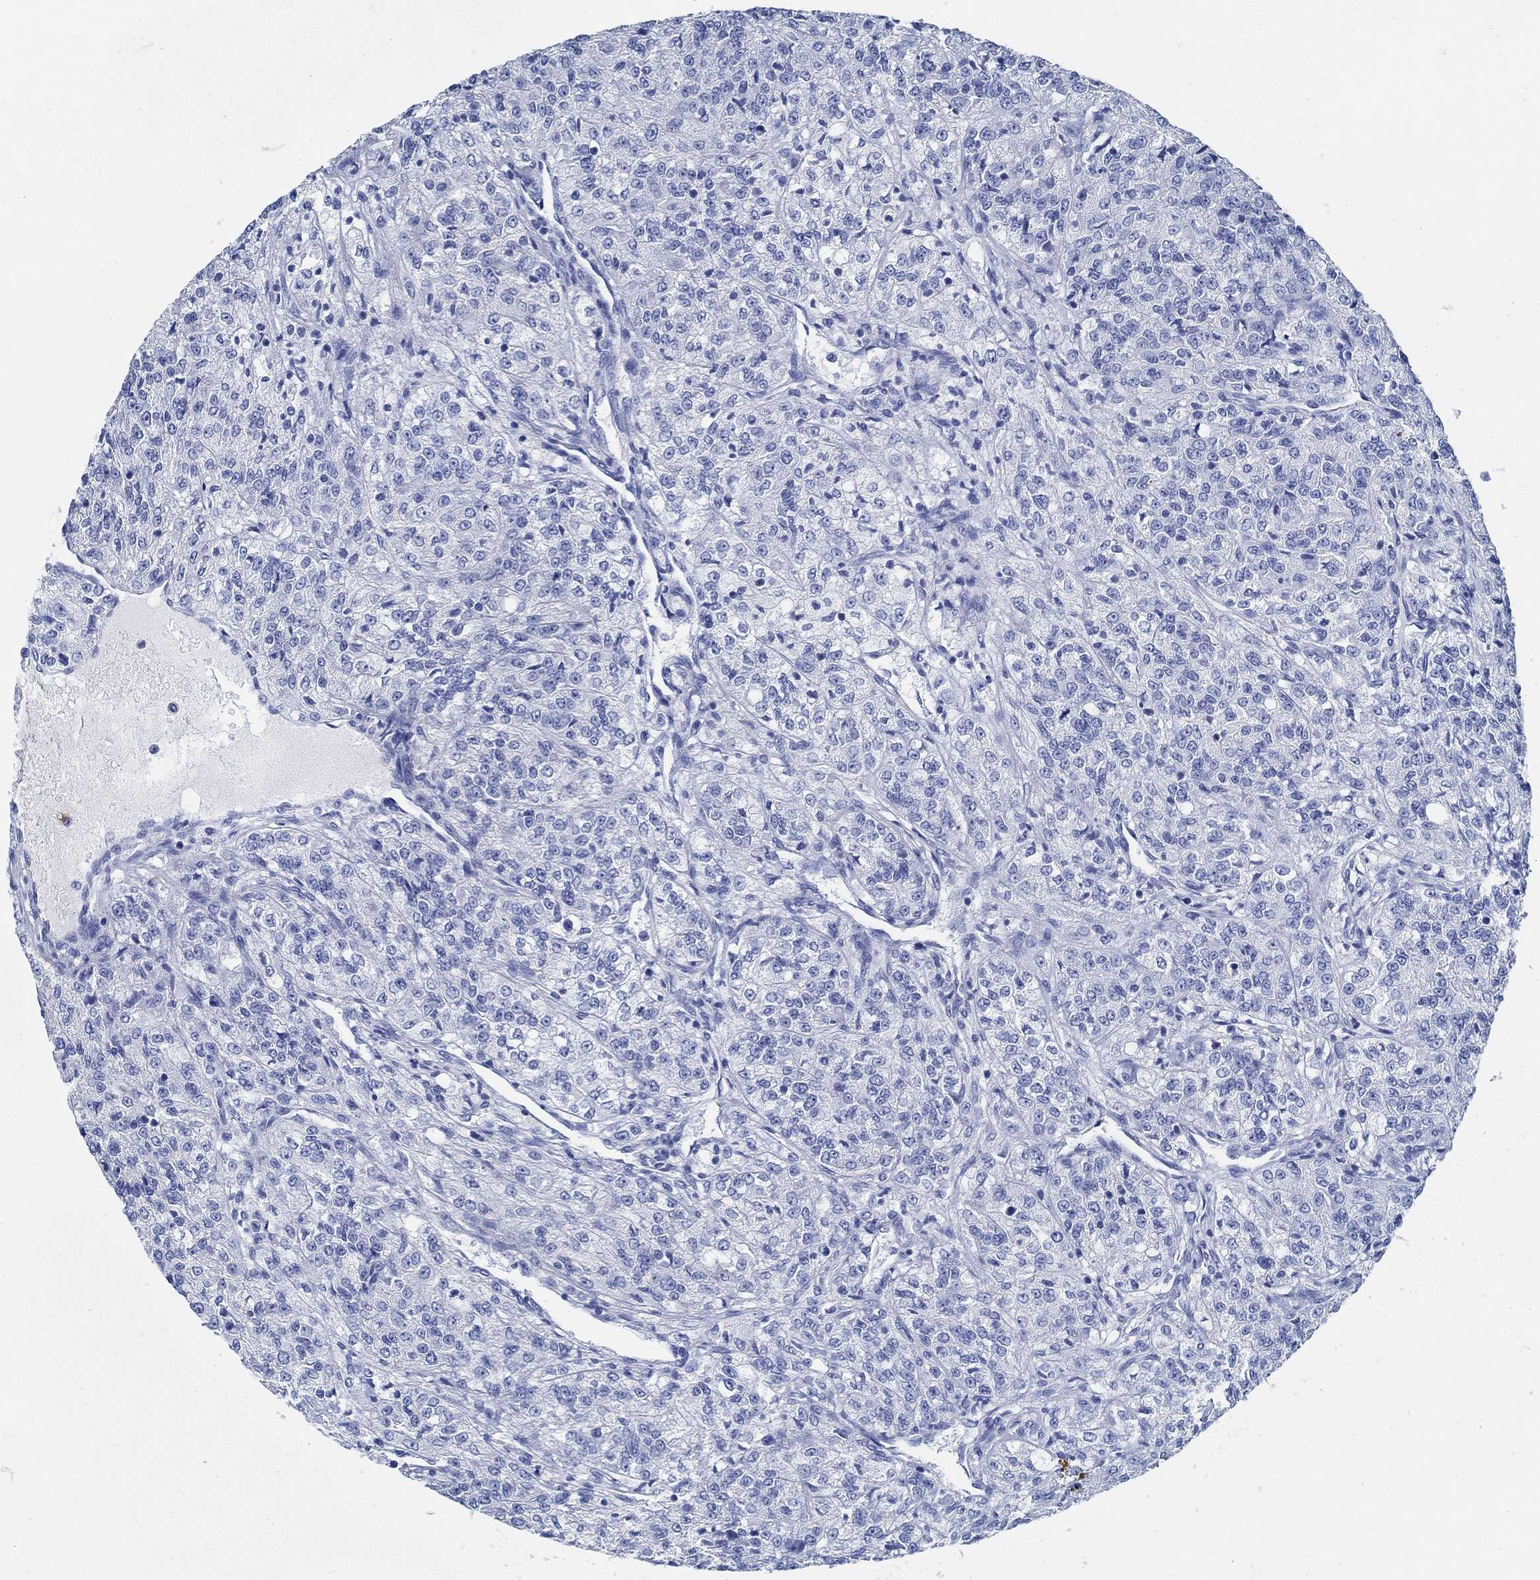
{"staining": {"intensity": "negative", "quantity": "none", "location": "none"}, "tissue": "renal cancer", "cell_type": "Tumor cells", "image_type": "cancer", "snomed": [{"axis": "morphology", "description": "Adenocarcinoma, NOS"}, {"axis": "topography", "description": "Kidney"}], "caption": "This is an IHC photomicrograph of renal cancer. There is no staining in tumor cells.", "gene": "SLC45A1", "patient": {"sex": "female", "age": 63}}